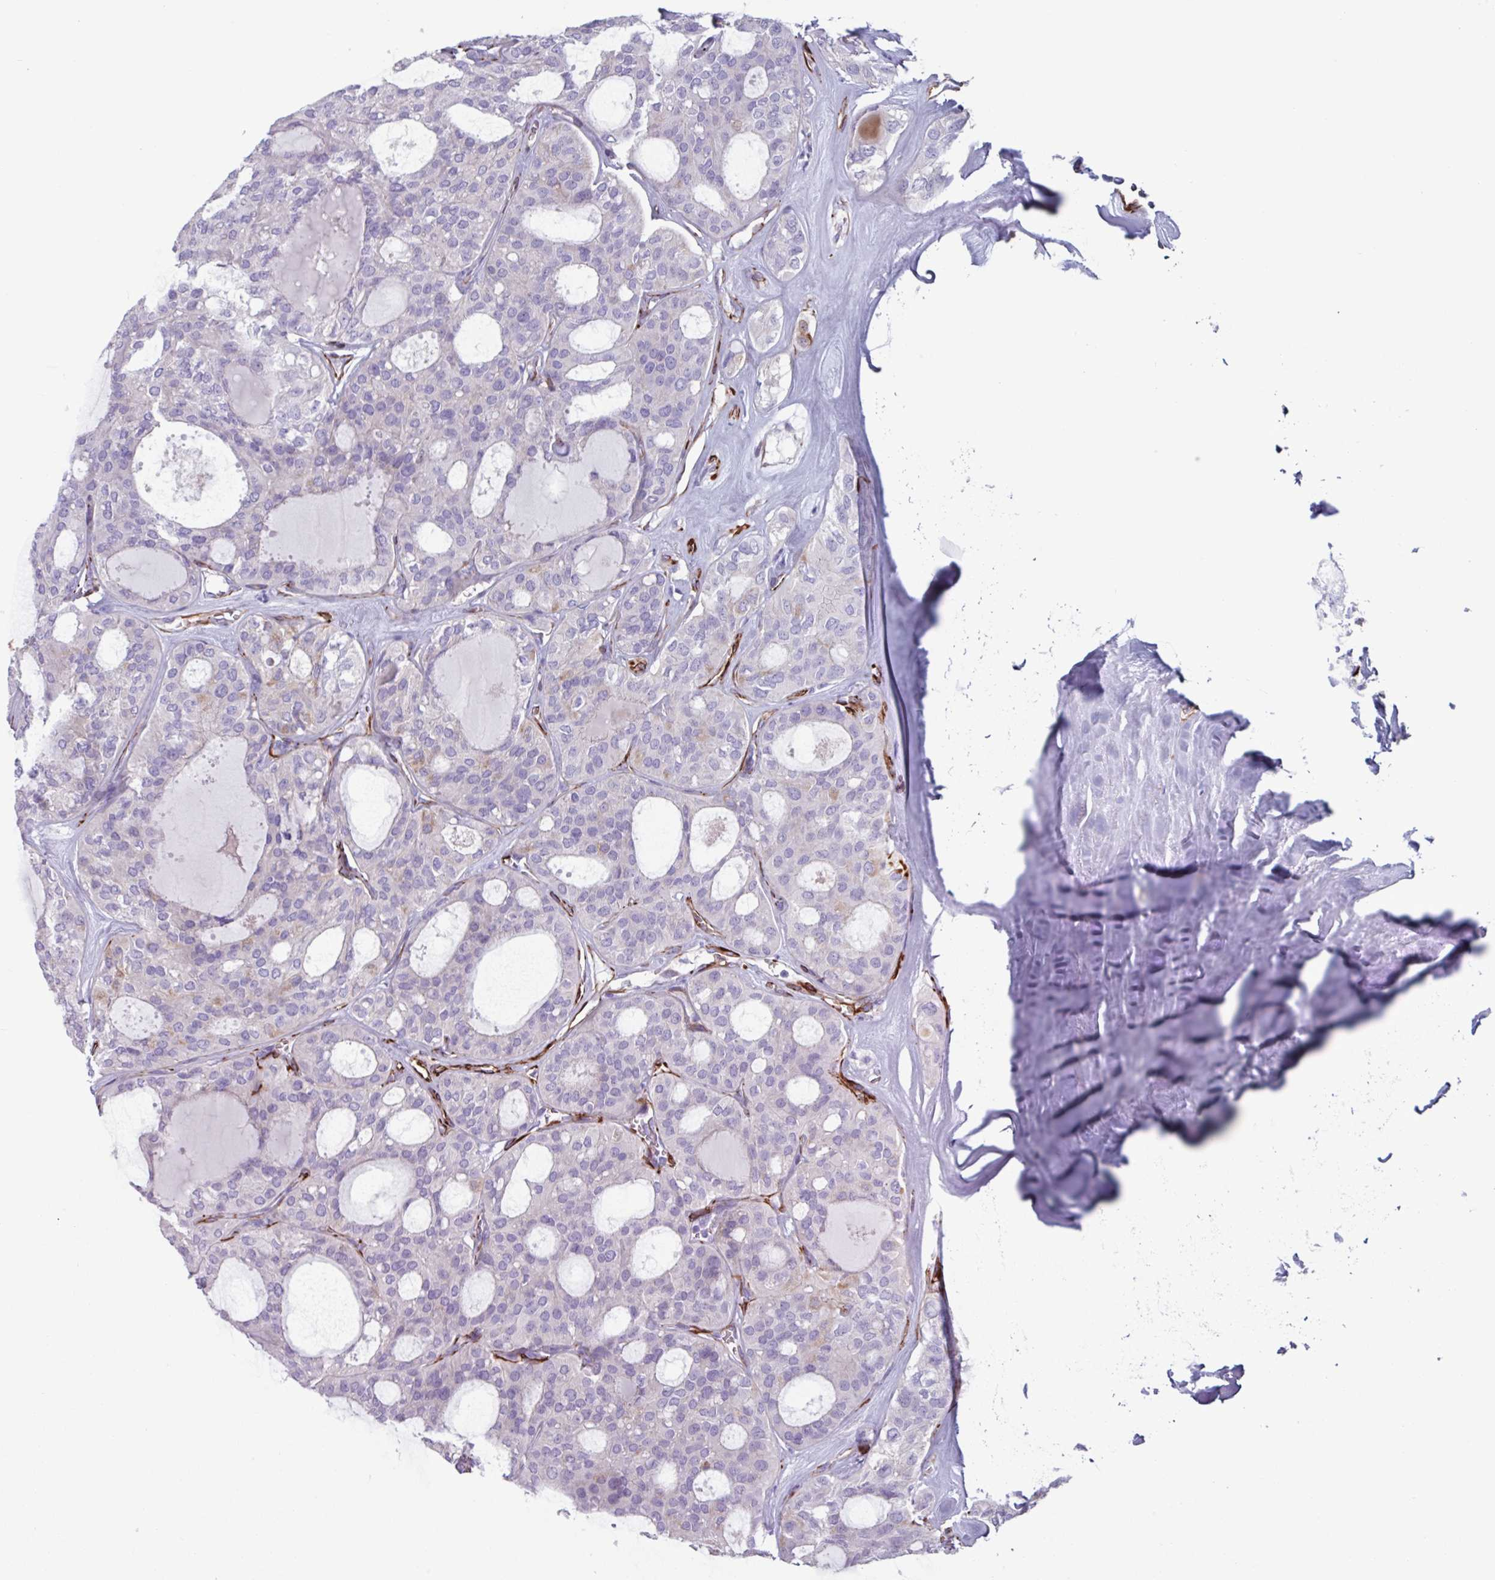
{"staining": {"intensity": "negative", "quantity": "none", "location": "none"}, "tissue": "thyroid cancer", "cell_type": "Tumor cells", "image_type": "cancer", "snomed": [{"axis": "morphology", "description": "Follicular adenoma carcinoma, NOS"}, {"axis": "topography", "description": "Thyroid gland"}], "caption": "Photomicrograph shows no significant protein expression in tumor cells of thyroid cancer.", "gene": "BTD", "patient": {"sex": "male", "age": 75}}